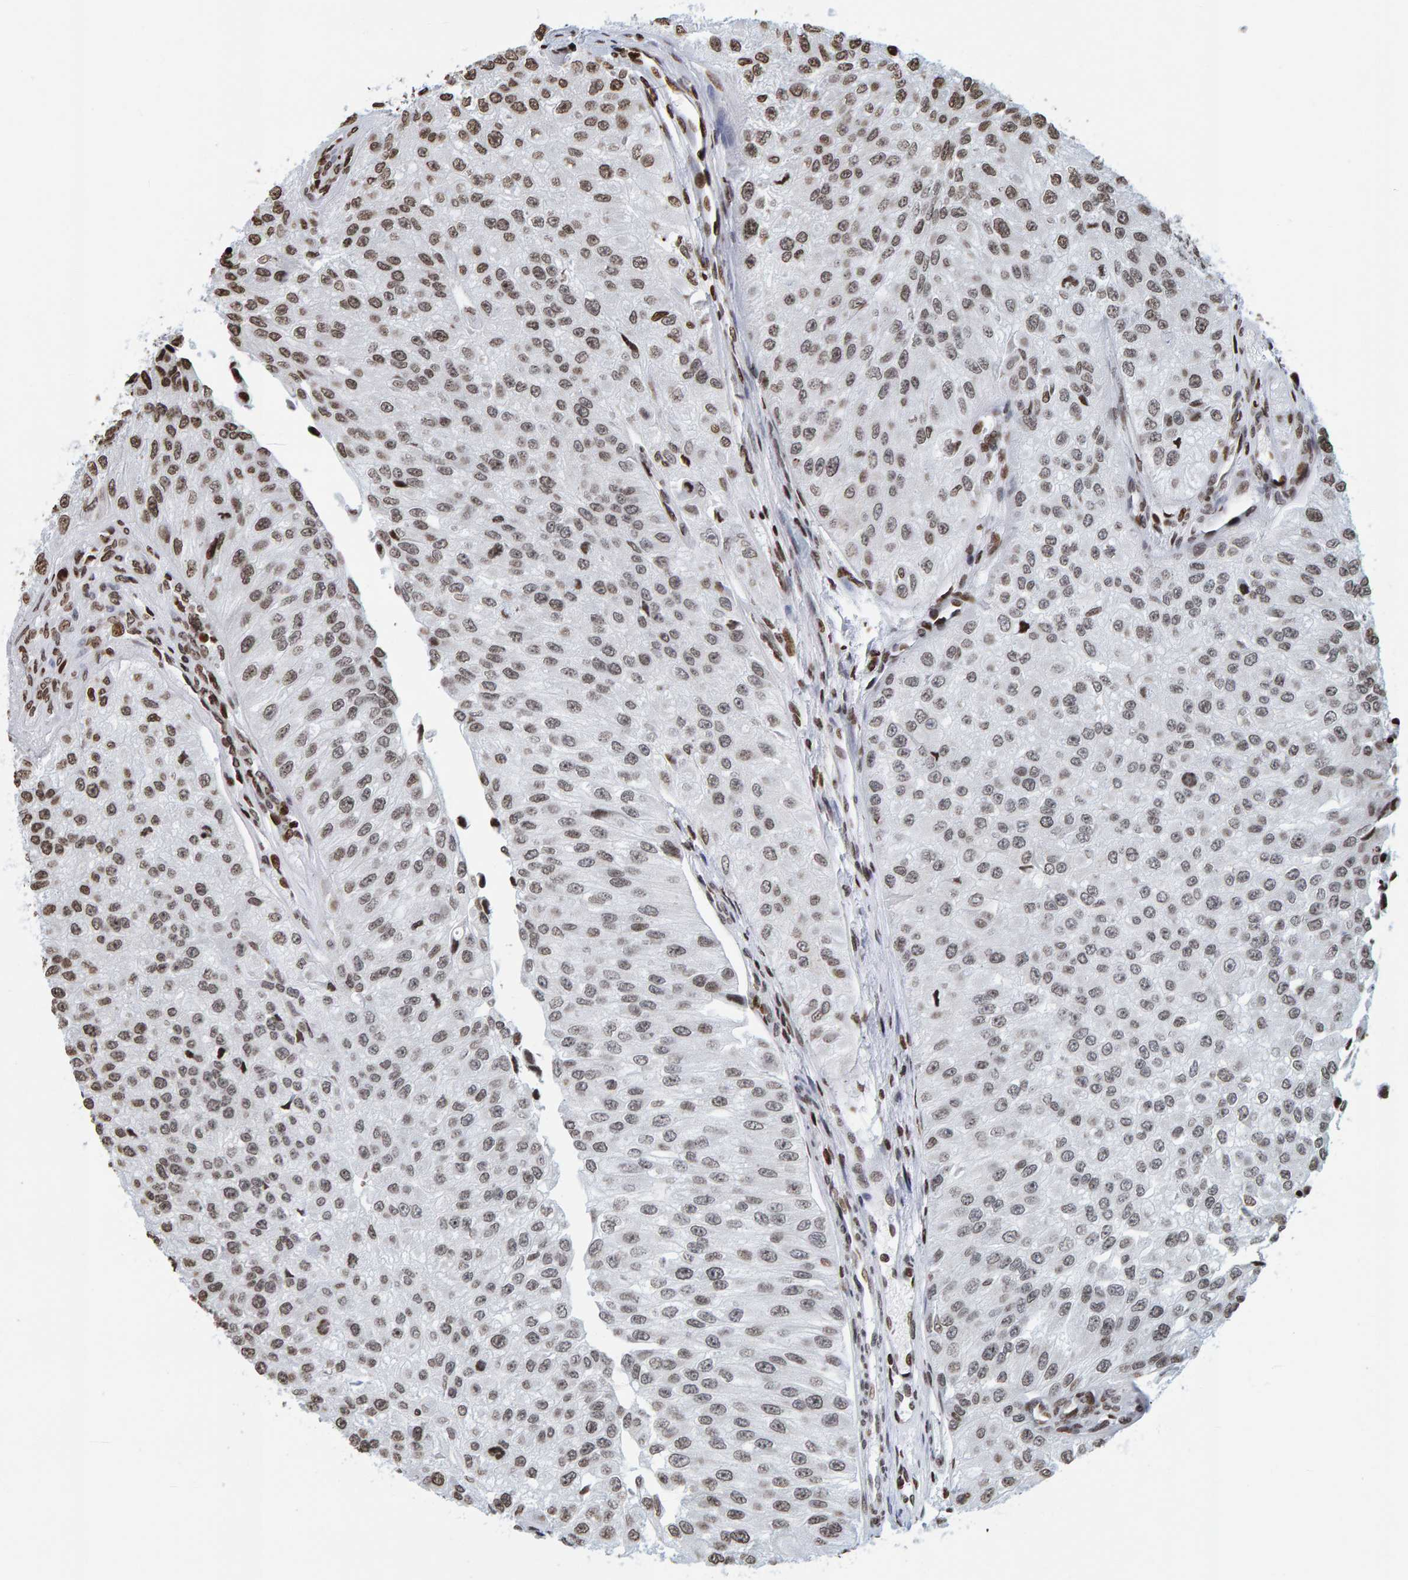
{"staining": {"intensity": "moderate", "quantity": "25%-75%", "location": "cytoplasmic/membranous,nuclear"}, "tissue": "urothelial cancer", "cell_type": "Tumor cells", "image_type": "cancer", "snomed": [{"axis": "morphology", "description": "Urothelial carcinoma, High grade"}, {"axis": "topography", "description": "Kidney"}, {"axis": "topography", "description": "Urinary bladder"}], "caption": "Urothelial cancer stained with a brown dye shows moderate cytoplasmic/membranous and nuclear positive staining in approximately 25%-75% of tumor cells.", "gene": "BRF2", "patient": {"sex": "male", "age": 77}}